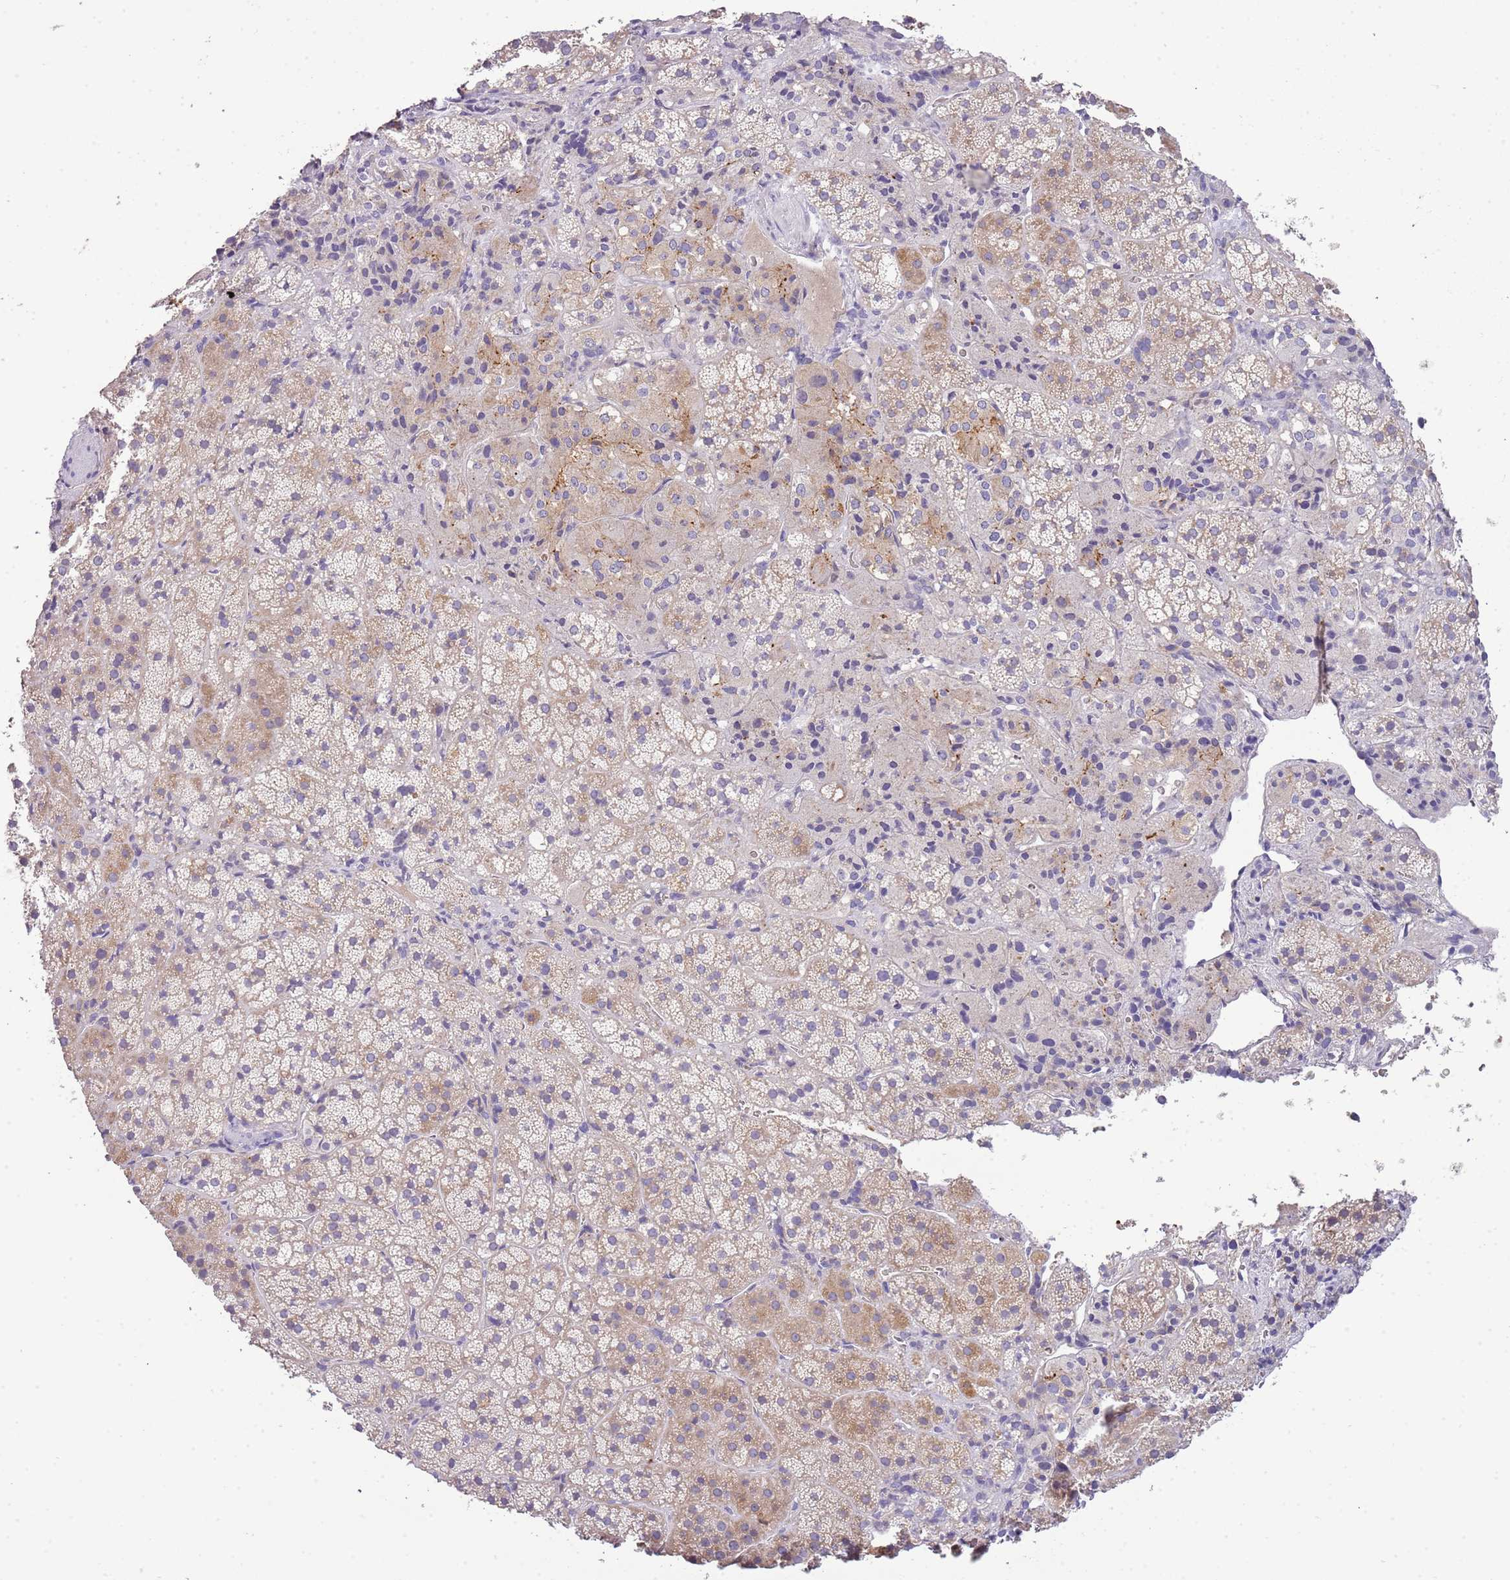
{"staining": {"intensity": "weak", "quantity": "25%-75%", "location": "cytoplasmic/membranous"}, "tissue": "adrenal gland", "cell_type": "Glandular cells", "image_type": "normal", "snomed": [{"axis": "morphology", "description": "Normal tissue, NOS"}, {"axis": "topography", "description": "Adrenal gland"}], "caption": "Adrenal gland stained for a protein (brown) displays weak cytoplasmic/membranous positive expression in about 25%-75% of glandular cells.", "gene": "SCAMP5", "patient": {"sex": "female", "age": 44}}